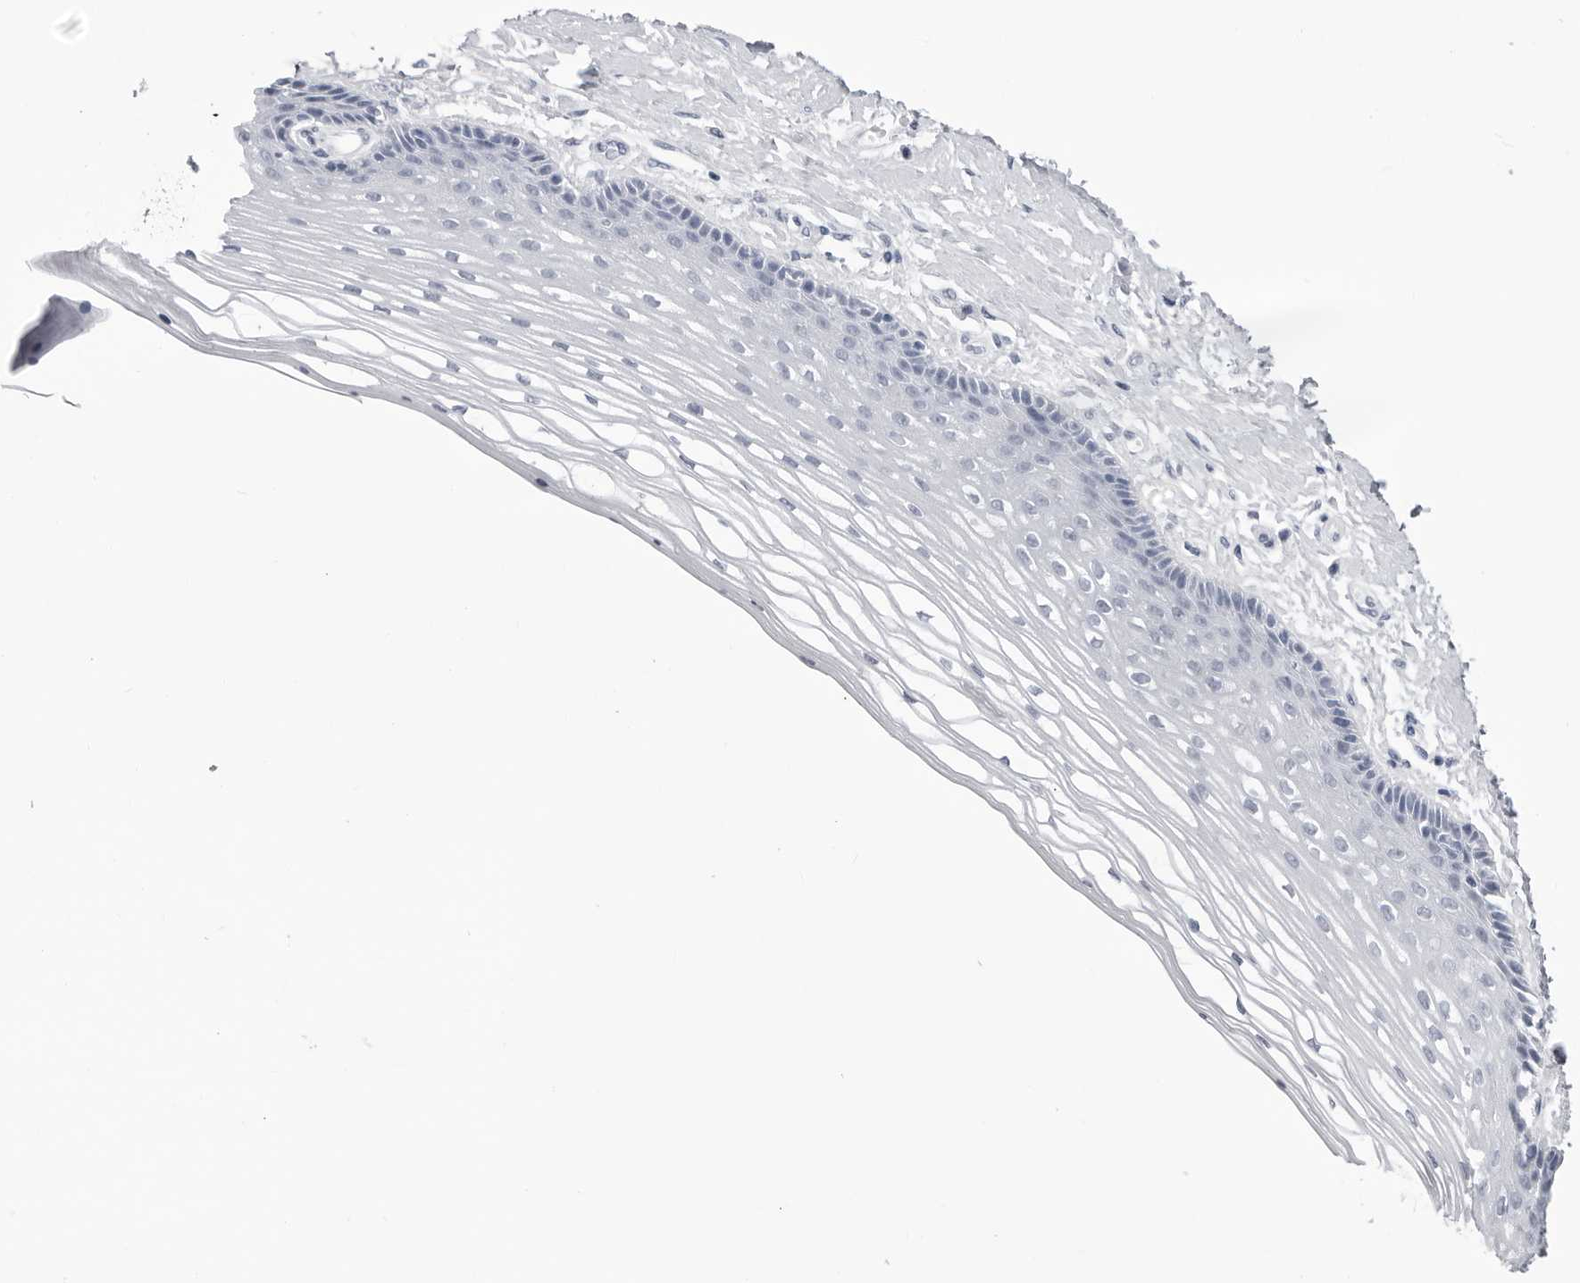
{"staining": {"intensity": "negative", "quantity": "none", "location": "none"}, "tissue": "vagina", "cell_type": "Squamous epithelial cells", "image_type": "normal", "snomed": [{"axis": "morphology", "description": "Normal tissue, NOS"}, {"axis": "topography", "description": "Vagina"}], "caption": "IHC of benign human vagina reveals no staining in squamous epithelial cells.", "gene": "PGA3", "patient": {"sex": "female", "age": 46}}